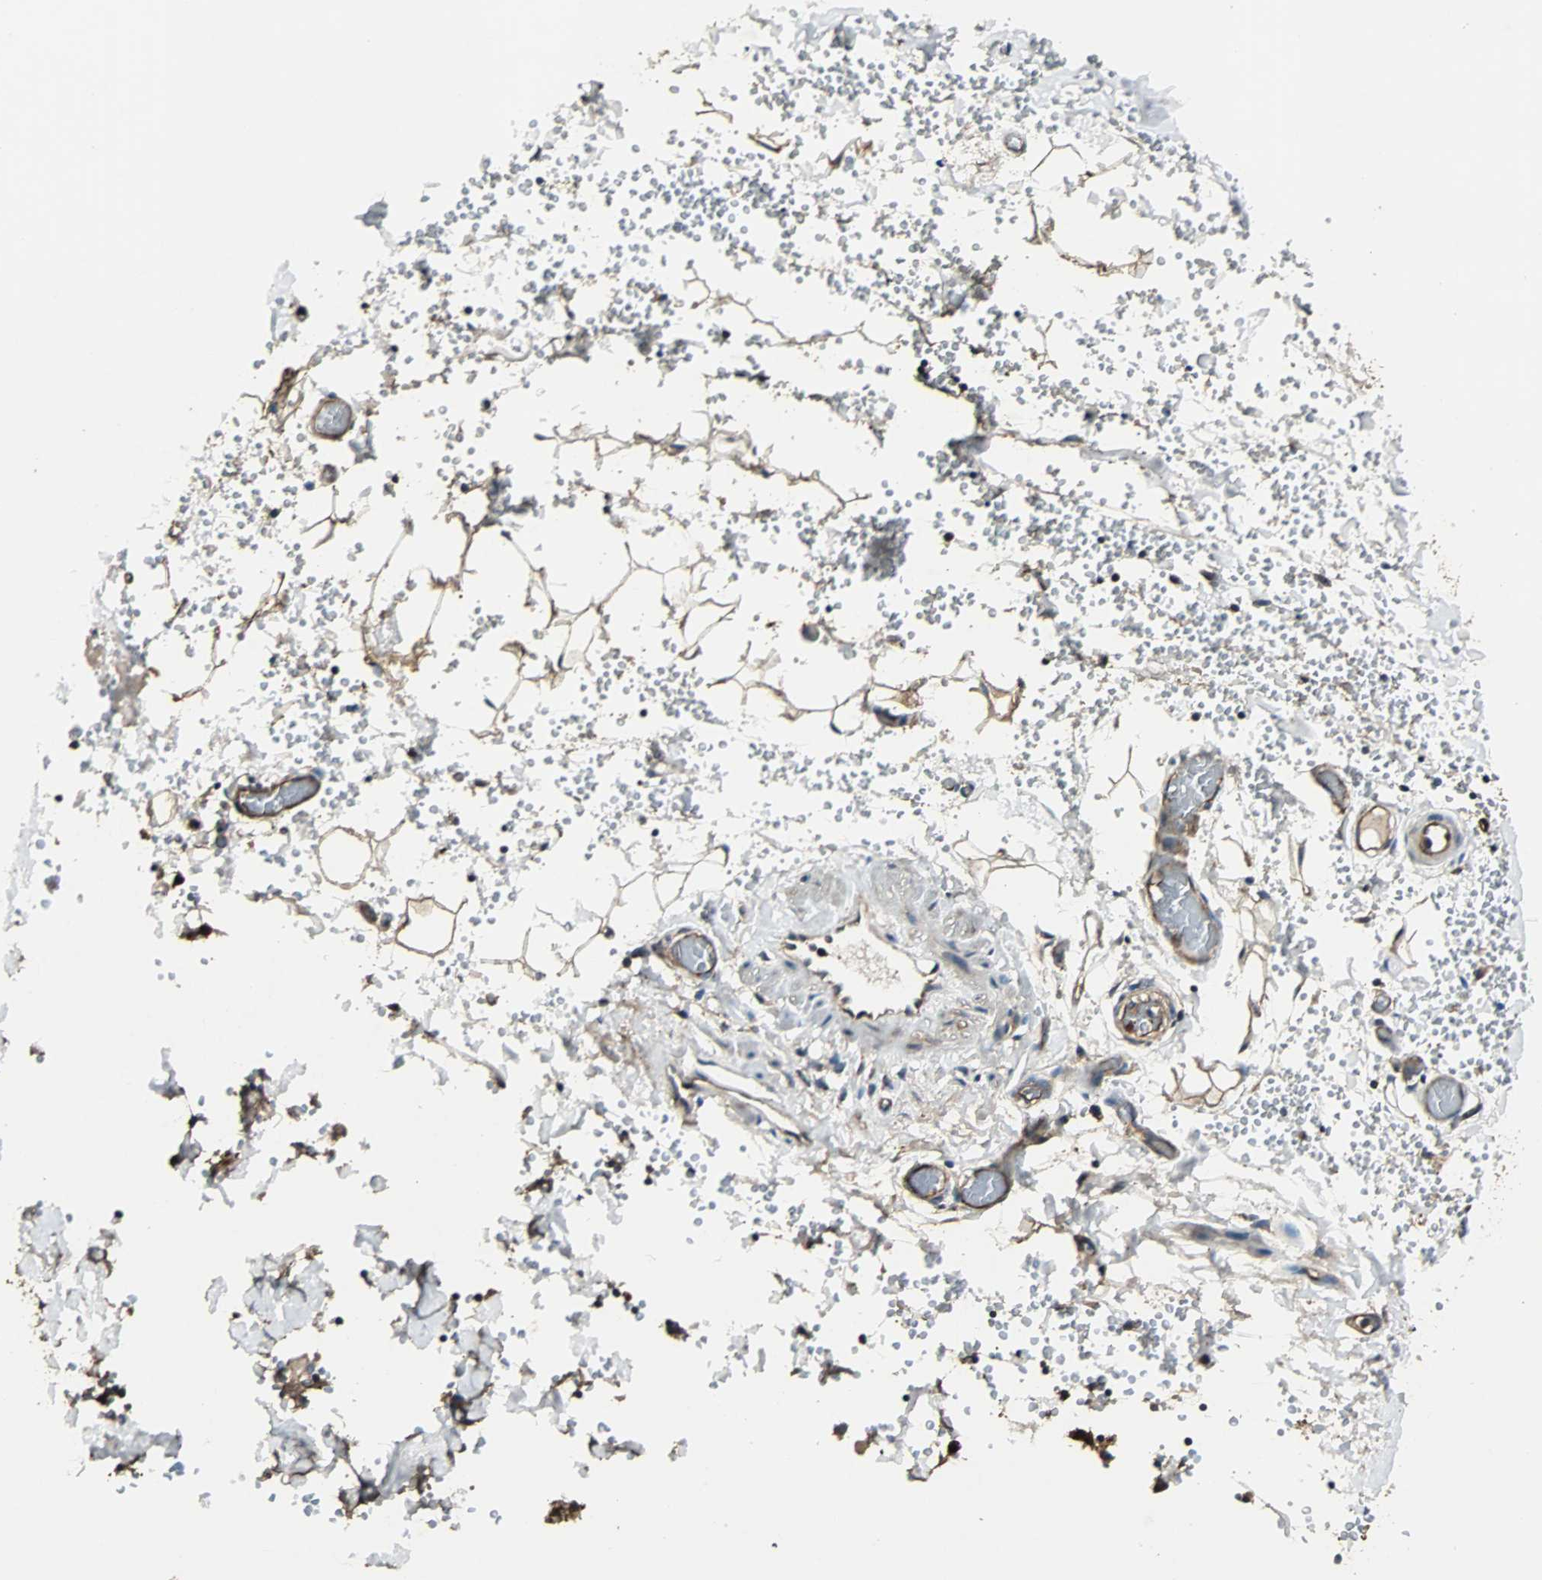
{"staining": {"intensity": "moderate", "quantity": ">75%", "location": "cytoplasmic/membranous"}, "tissue": "adipose tissue", "cell_type": "Adipocytes", "image_type": "normal", "snomed": [{"axis": "morphology", "description": "Normal tissue, NOS"}, {"axis": "topography", "description": "Bronchus"}, {"axis": "topography", "description": "Lung"}], "caption": "A histopathology image of adipose tissue stained for a protein shows moderate cytoplasmic/membranous brown staining in adipocytes. Immunohistochemistry (ihc) stains the protein in brown and the nuclei are stained blue.", "gene": "GCK", "patient": {"sex": "female", "age": 56}}